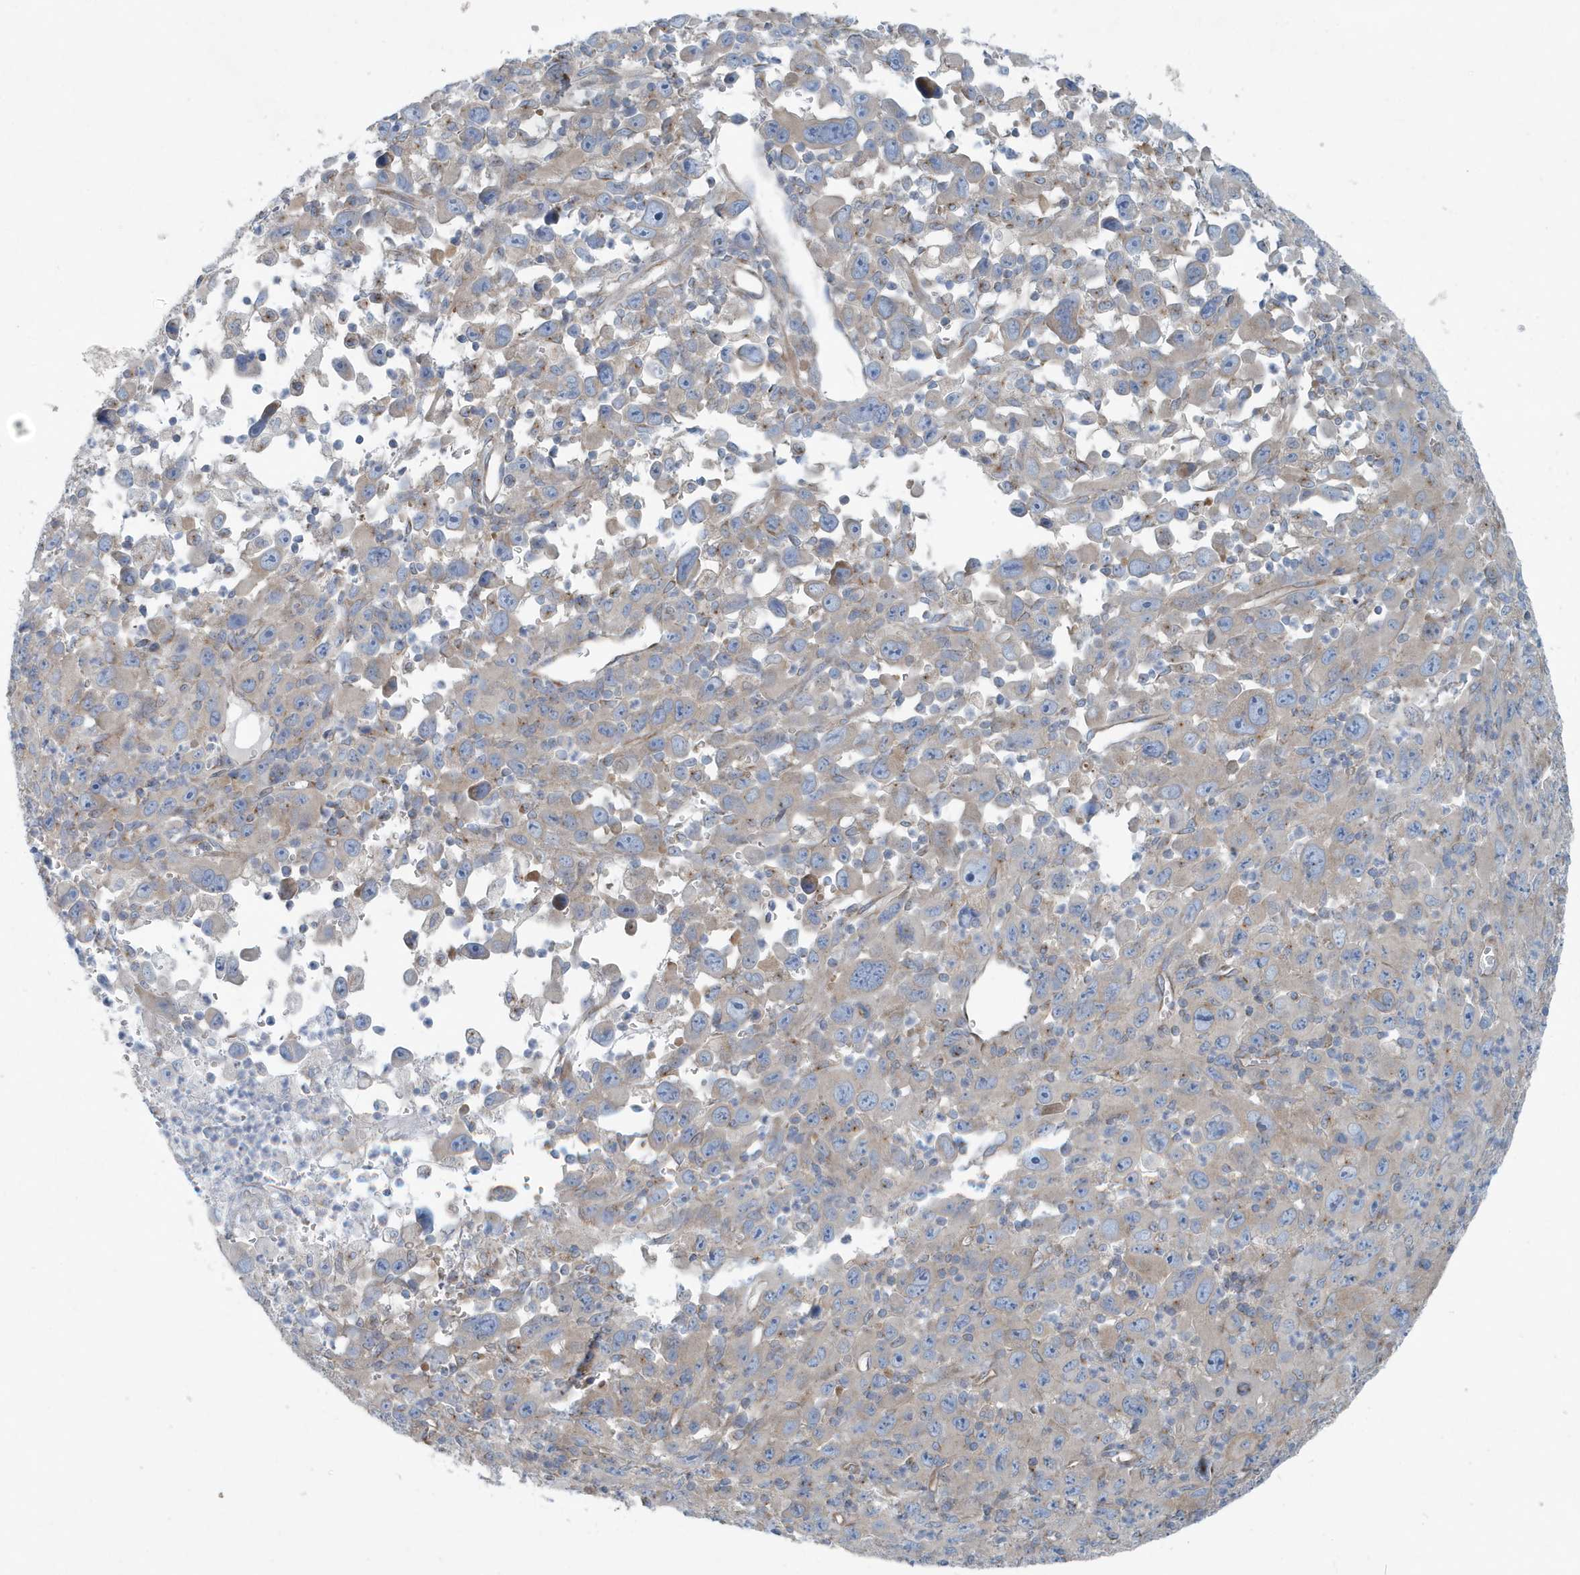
{"staining": {"intensity": "weak", "quantity": "<25%", "location": "cytoplasmic/membranous"}, "tissue": "melanoma", "cell_type": "Tumor cells", "image_type": "cancer", "snomed": [{"axis": "morphology", "description": "Malignant melanoma, Metastatic site"}, {"axis": "topography", "description": "Skin"}], "caption": "An image of human malignant melanoma (metastatic site) is negative for staining in tumor cells. The staining is performed using DAB (3,3'-diaminobenzidine) brown chromogen with nuclei counter-stained in using hematoxylin.", "gene": "PPM1M", "patient": {"sex": "female", "age": 56}}